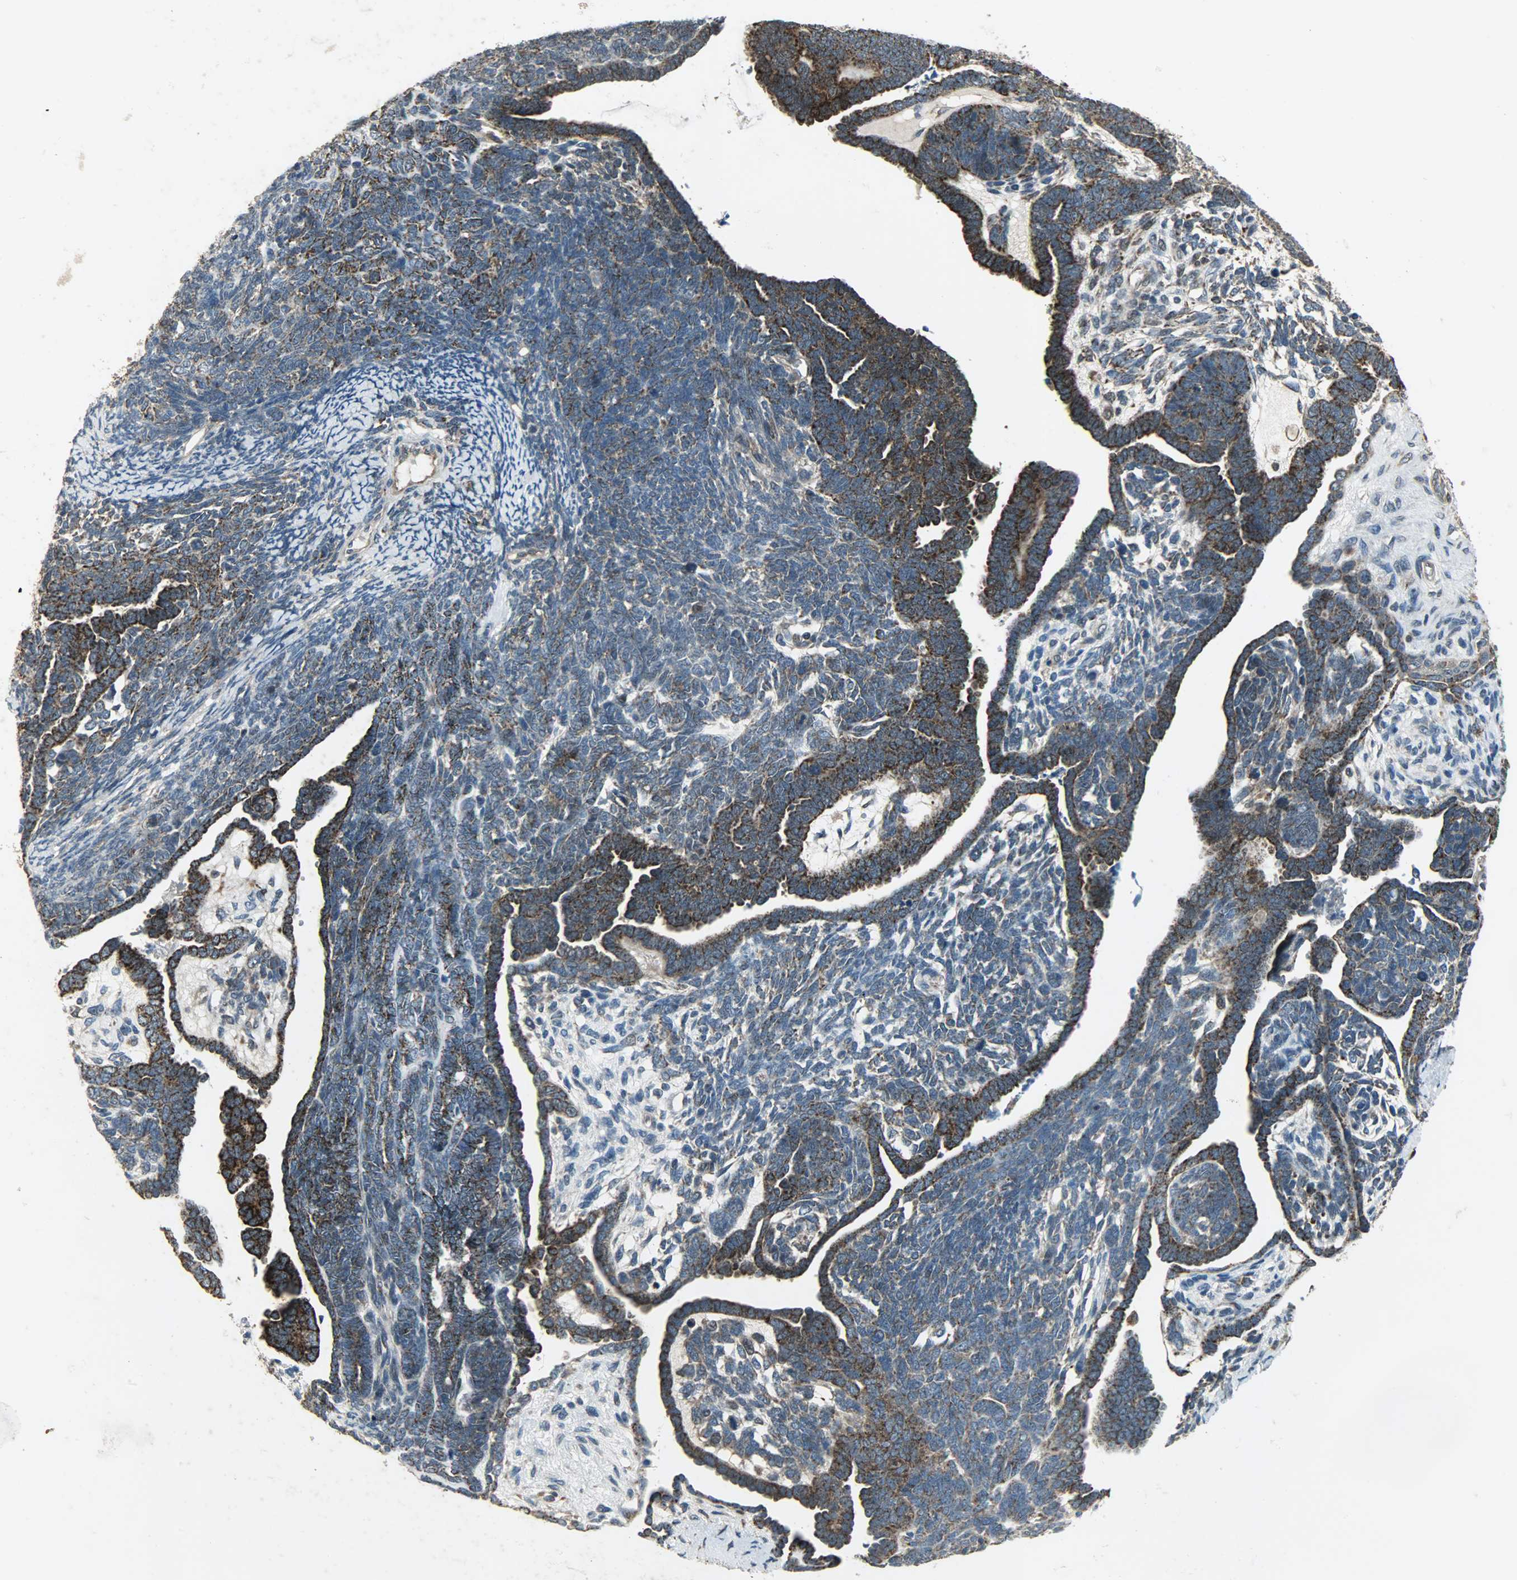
{"staining": {"intensity": "strong", "quantity": "25%-75%", "location": "cytoplasmic/membranous"}, "tissue": "endometrial cancer", "cell_type": "Tumor cells", "image_type": "cancer", "snomed": [{"axis": "morphology", "description": "Neoplasm, malignant, NOS"}, {"axis": "topography", "description": "Endometrium"}], "caption": "Endometrial cancer (neoplasm (malignant)) stained with DAB immunohistochemistry reveals high levels of strong cytoplasmic/membranous expression in about 25%-75% of tumor cells.", "gene": "AMT", "patient": {"sex": "female", "age": 74}}